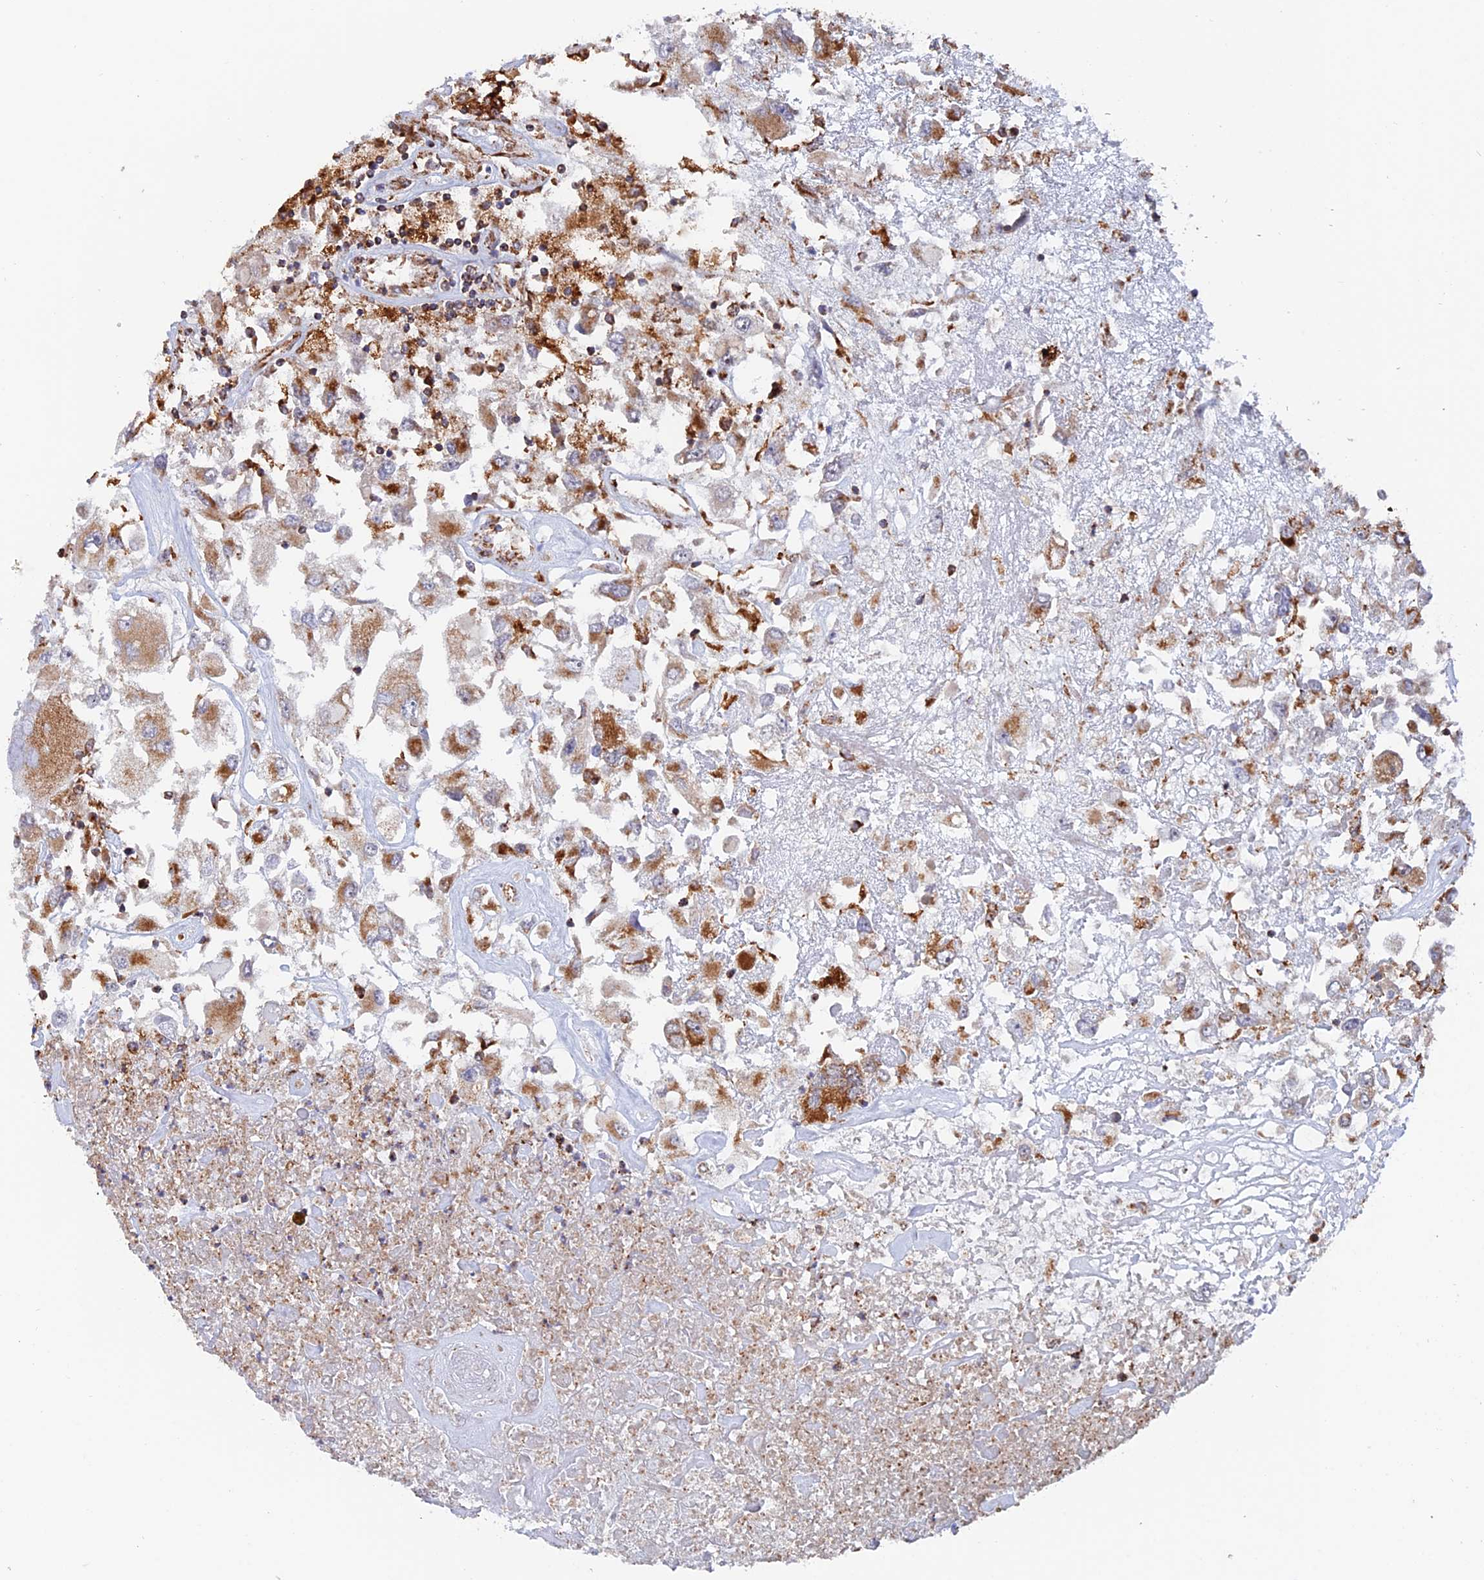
{"staining": {"intensity": "moderate", "quantity": ">75%", "location": "cytoplasmic/membranous"}, "tissue": "renal cancer", "cell_type": "Tumor cells", "image_type": "cancer", "snomed": [{"axis": "morphology", "description": "Adenocarcinoma, NOS"}, {"axis": "topography", "description": "Kidney"}], "caption": "Renal adenocarcinoma stained for a protein (brown) shows moderate cytoplasmic/membranous positive positivity in approximately >75% of tumor cells.", "gene": "DTYMK", "patient": {"sex": "female", "age": 52}}